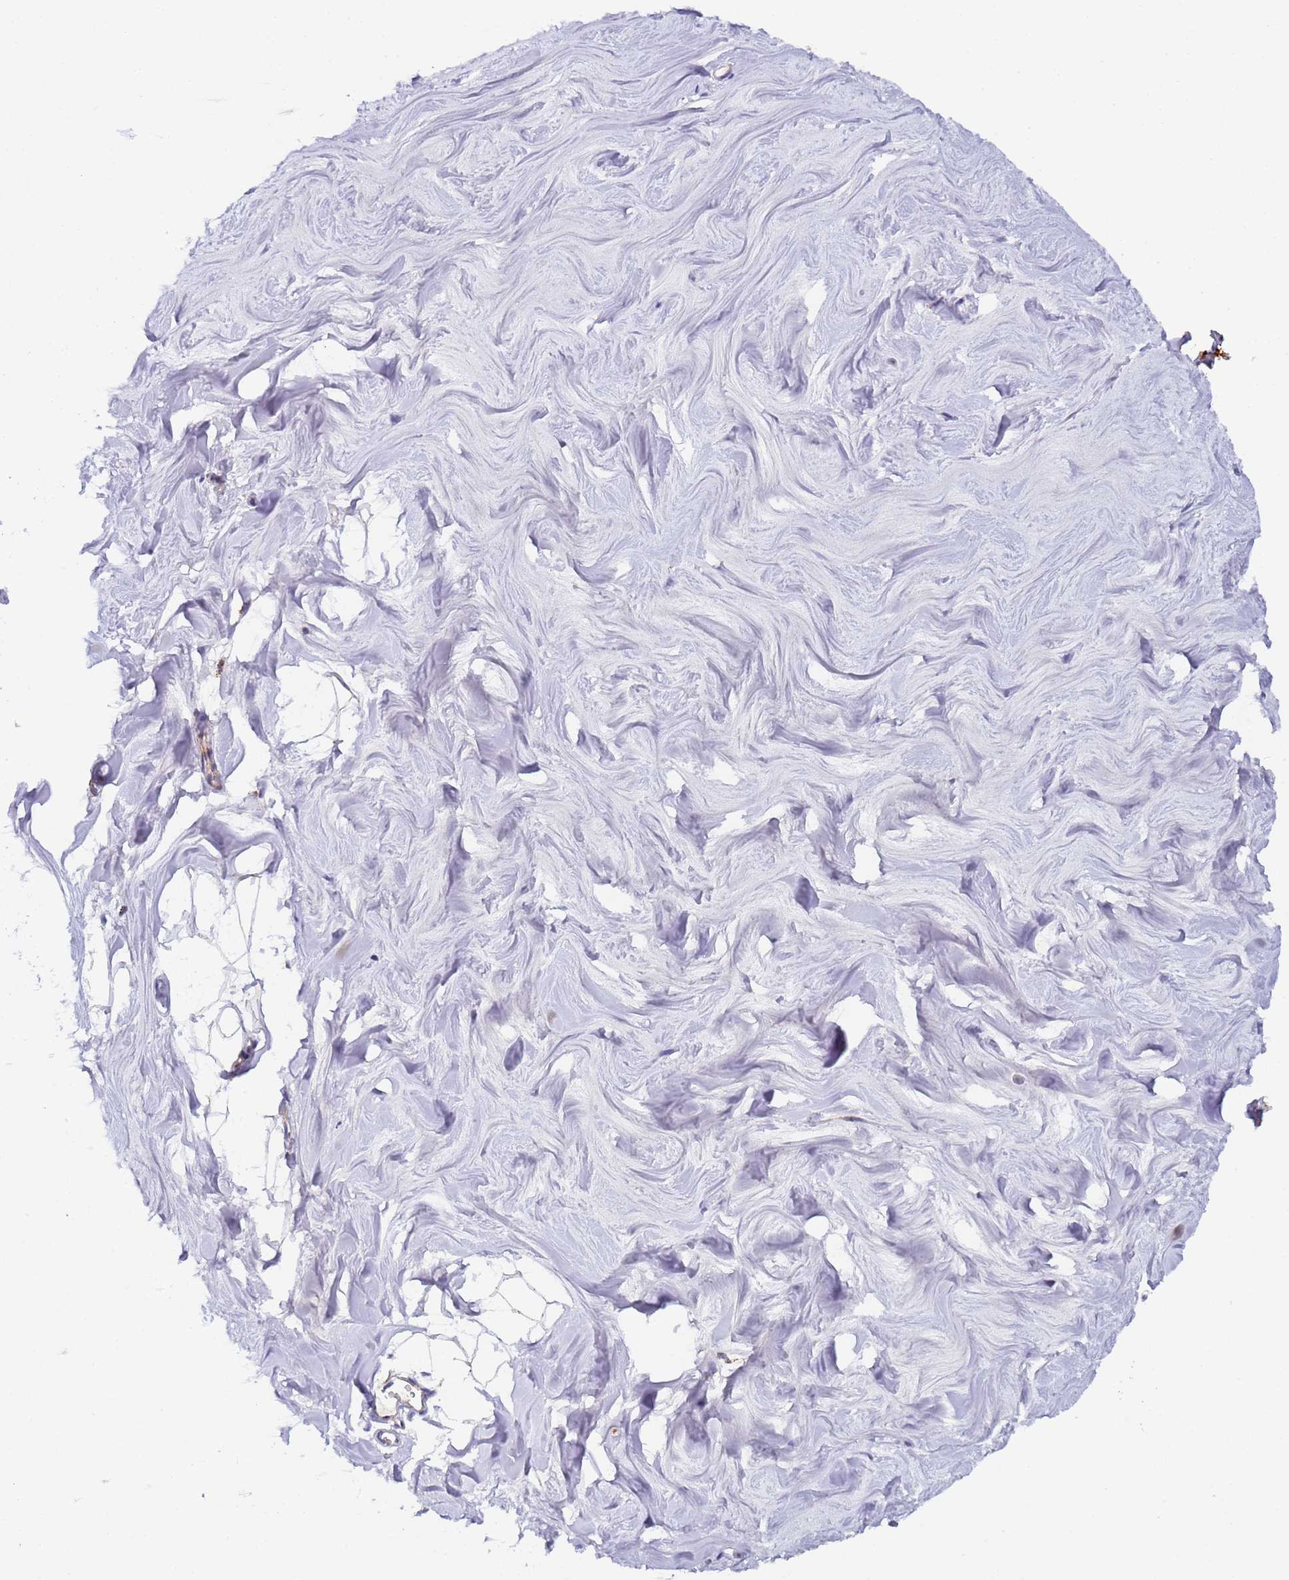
{"staining": {"intensity": "negative", "quantity": "none", "location": "none"}, "tissue": "breast", "cell_type": "Adipocytes", "image_type": "normal", "snomed": [{"axis": "morphology", "description": "Normal tissue, NOS"}, {"axis": "topography", "description": "Breast"}], "caption": "The immunohistochemistry photomicrograph has no significant expression in adipocytes of breast.", "gene": "FRG2B", "patient": {"sex": "female", "age": 27}}